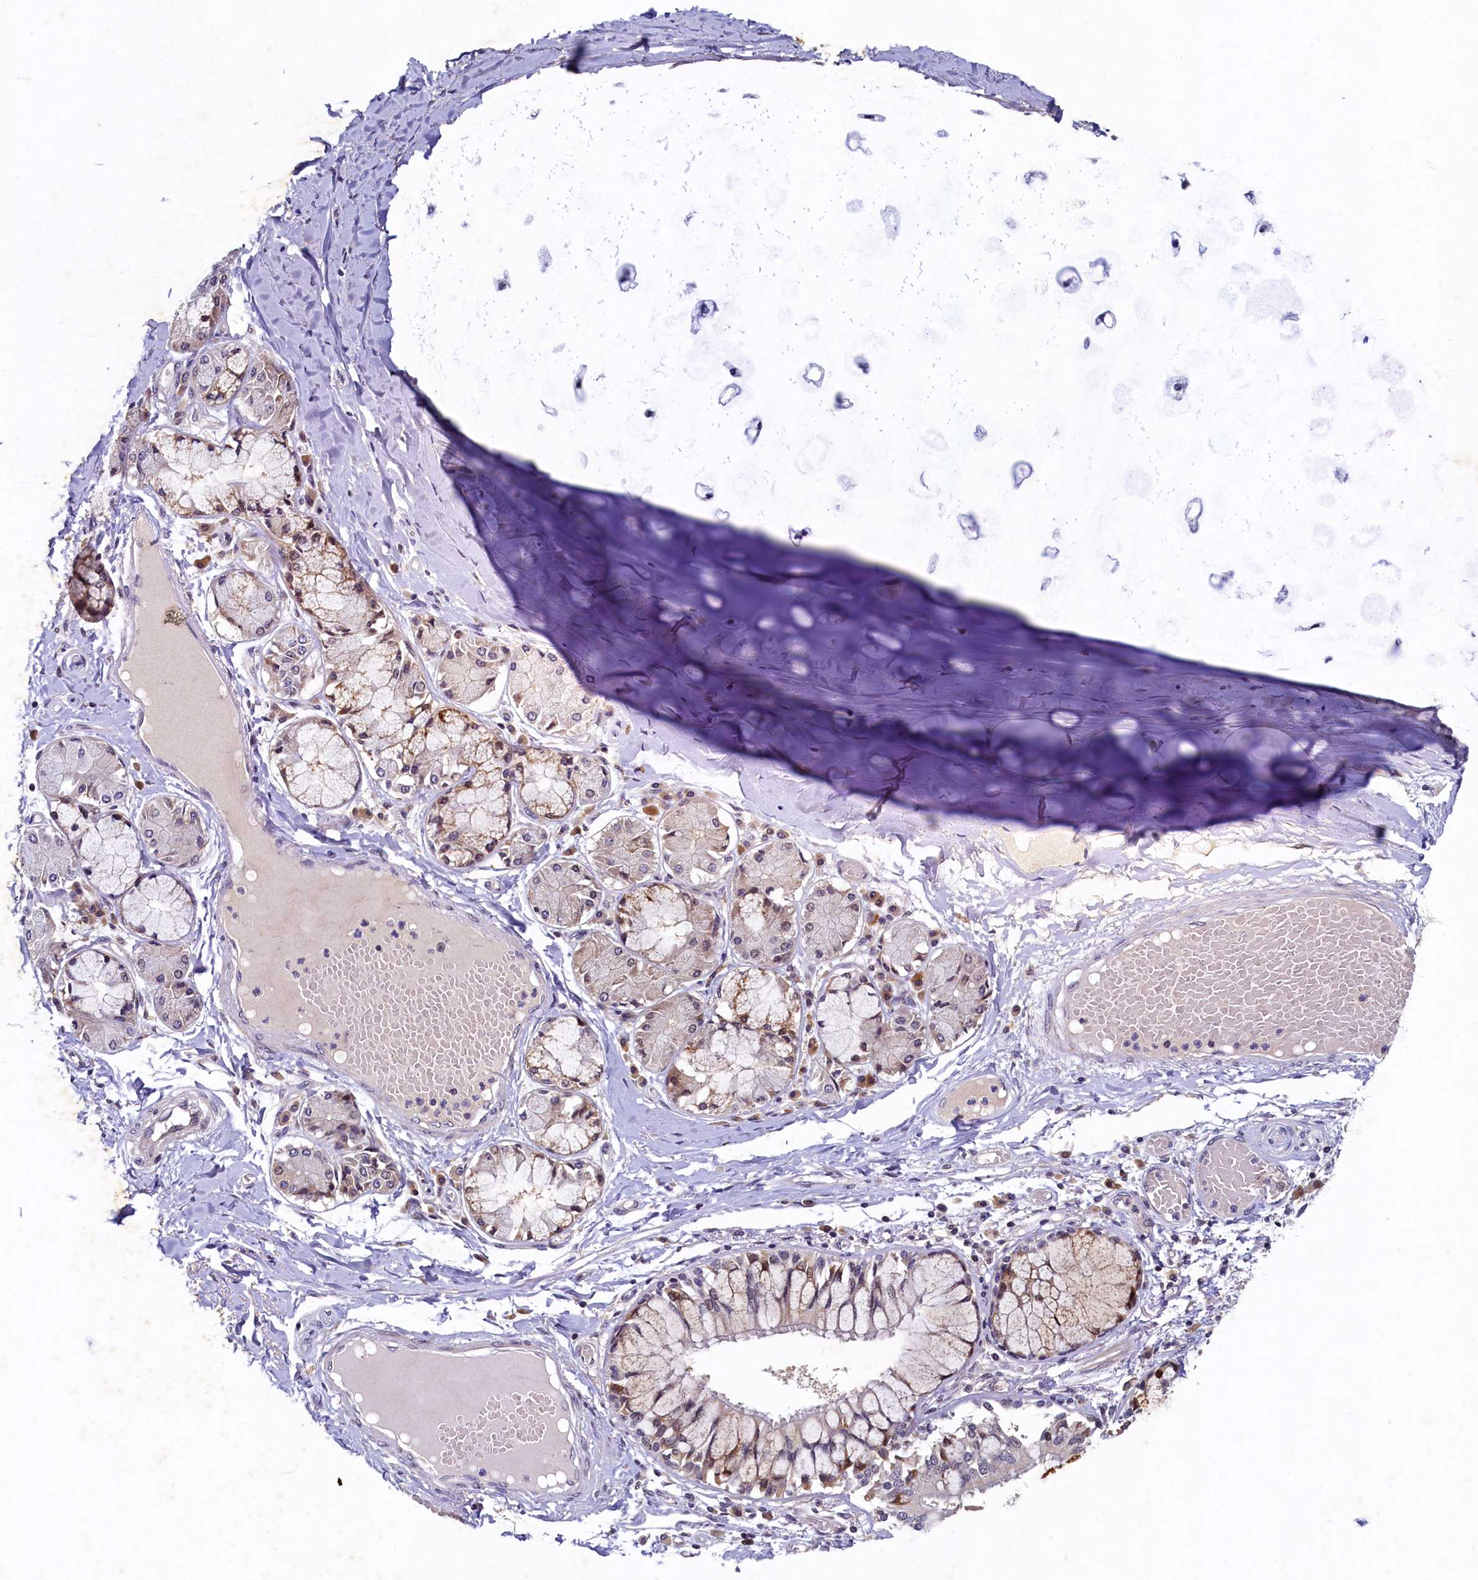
{"staining": {"intensity": "moderate", "quantity": "<25%", "location": "cytoplasmic/membranous"}, "tissue": "adipose tissue", "cell_type": "Adipocytes", "image_type": "normal", "snomed": [{"axis": "morphology", "description": "Normal tissue, NOS"}, {"axis": "topography", "description": "Cartilage tissue"}, {"axis": "topography", "description": "Bronchus"}, {"axis": "topography", "description": "Lung"}, {"axis": "topography", "description": "Peripheral nerve tissue"}], "caption": "IHC image of benign human adipose tissue stained for a protein (brown), which reveals low levels of moderate cytoplasmic/membranous staining in approximately <25% of adipocytes.", "gene": "LATS2", "patient": {"sex": "female", "age": 49}}